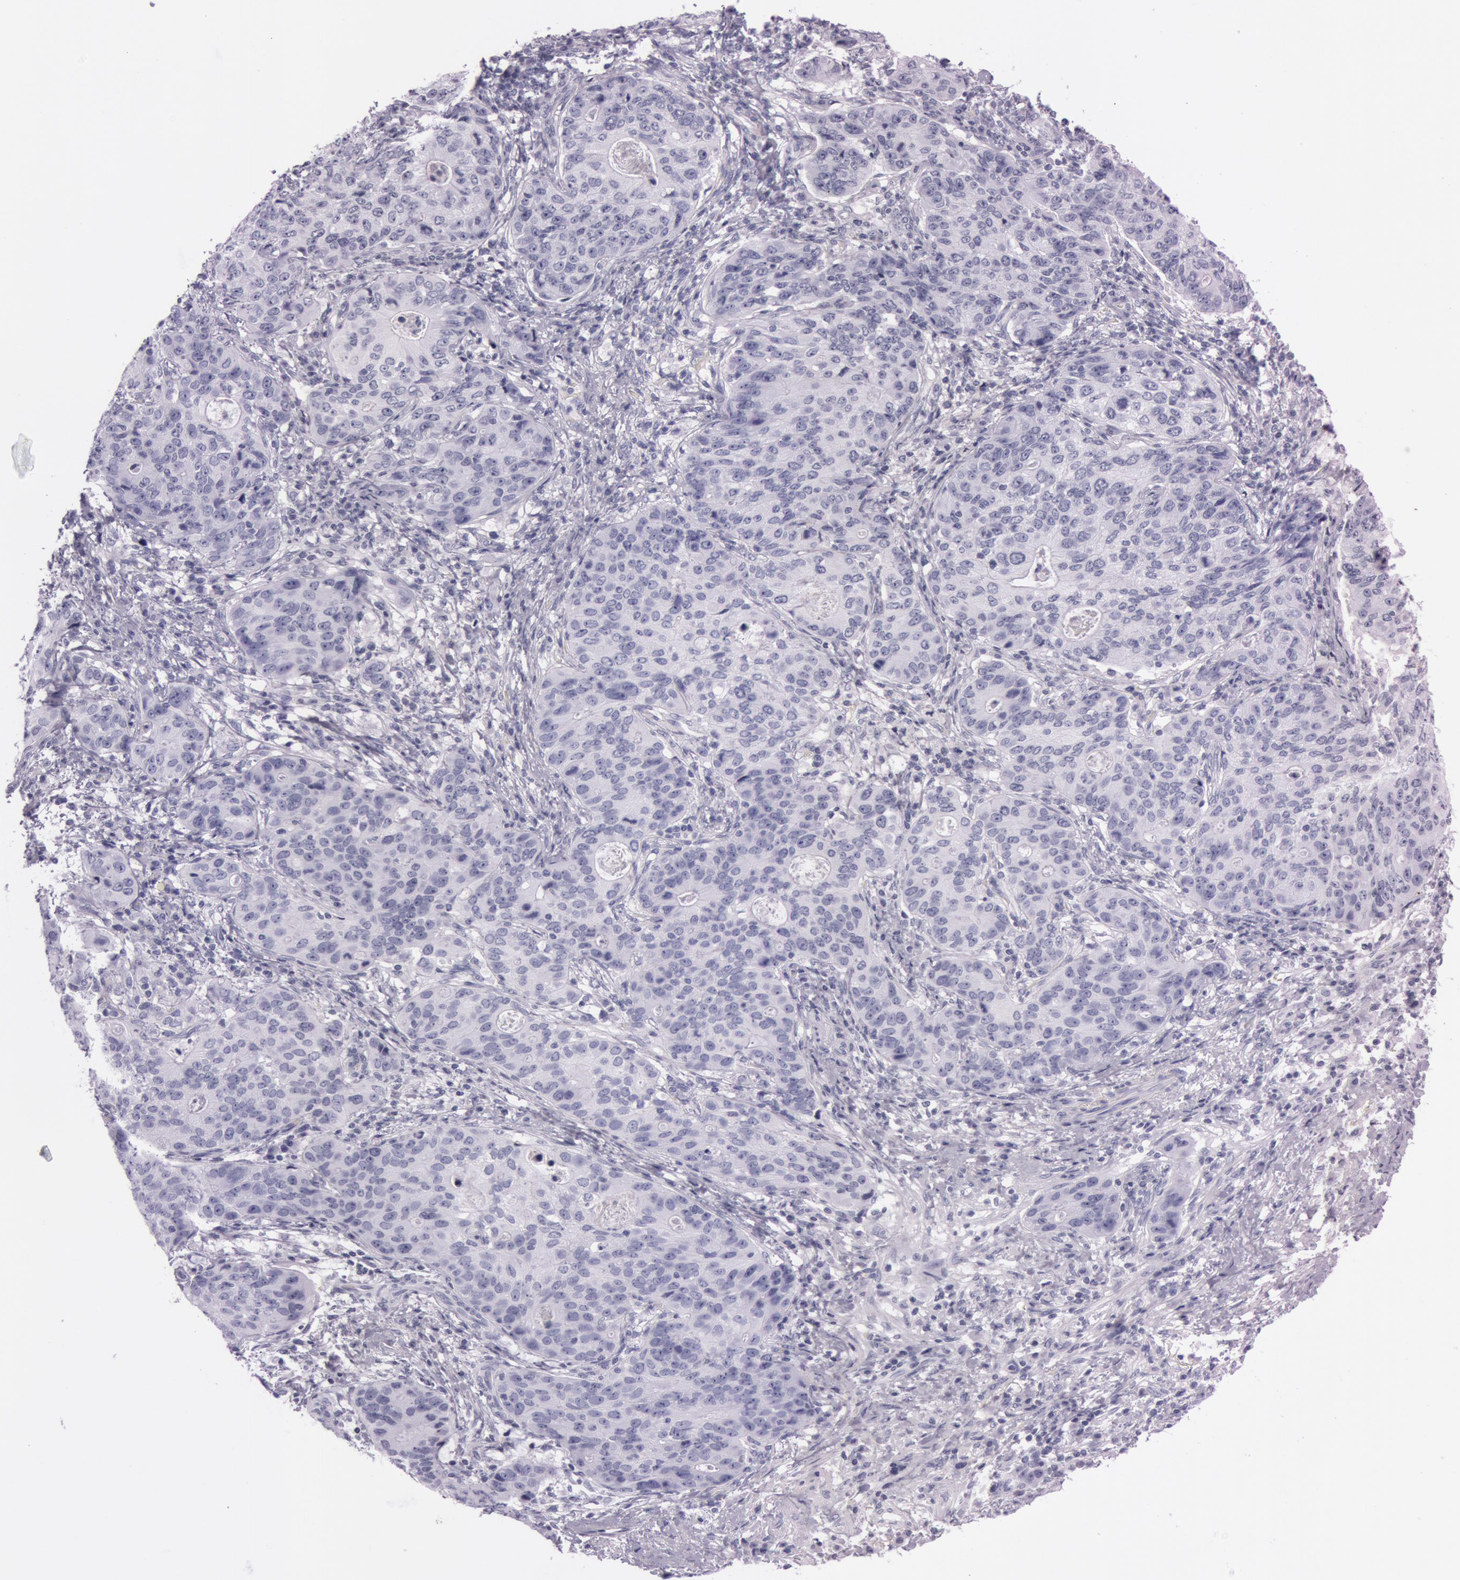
{"staining": {"intensity": "negative", "quantity": "none", "location": "none"}, "tissue": "stomach cancer", "cell_type": "Tumor cells", "image_type": "cancer", "snomed": [{"axis": "morphology", "description": "Adenocarcinoma, NOS"}, {"axis": "topography", "description": "Esophagus"}, {"axis": "topography", "description": "Stomach"}], "caption": "Stomach cancer was stained to show a protein in brown. There is no significant staining in tumor cells.", "gene": "S100A7", "patient": {"sex": "male", "age": 74}}